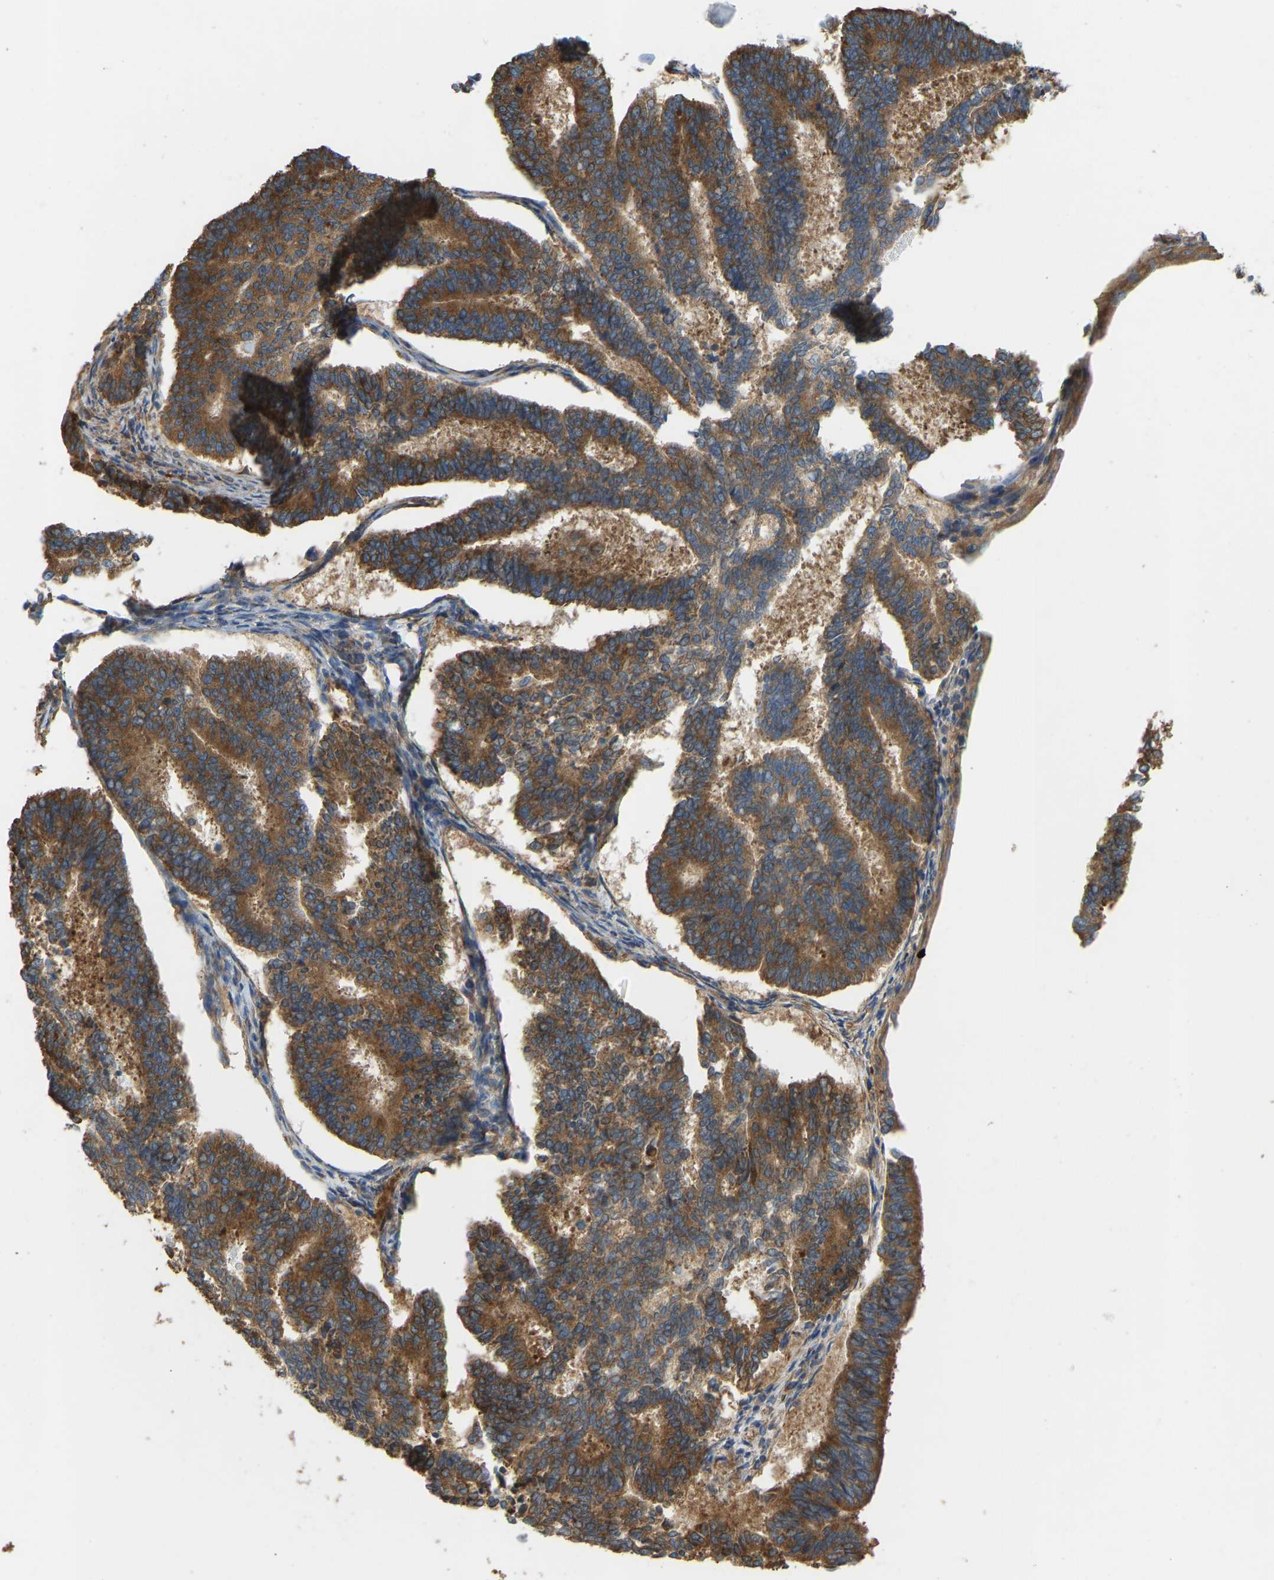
{"staining": {"intensity": "strong", "quantity": ">75%", "location": "cytoplasmic/membranous"}, "tissue": "endometrial cancer", "cell_type": "Tumor cells", "image_type": "cancer", "snomed": [{"axis": "morphology", "description": "Adenocarcinoma, NOS"}, {"axis": "topography", "description": "Endometrium"}], "caption": "Human endometrial cancer (adenocarcinoma) stained with a brown dye exhibits strong cytoplasmic/membranous positive expression in about >75% of tumor cells.", "gene": "RPS6KB2", "patient": {"sex": "female", "age": 70}}